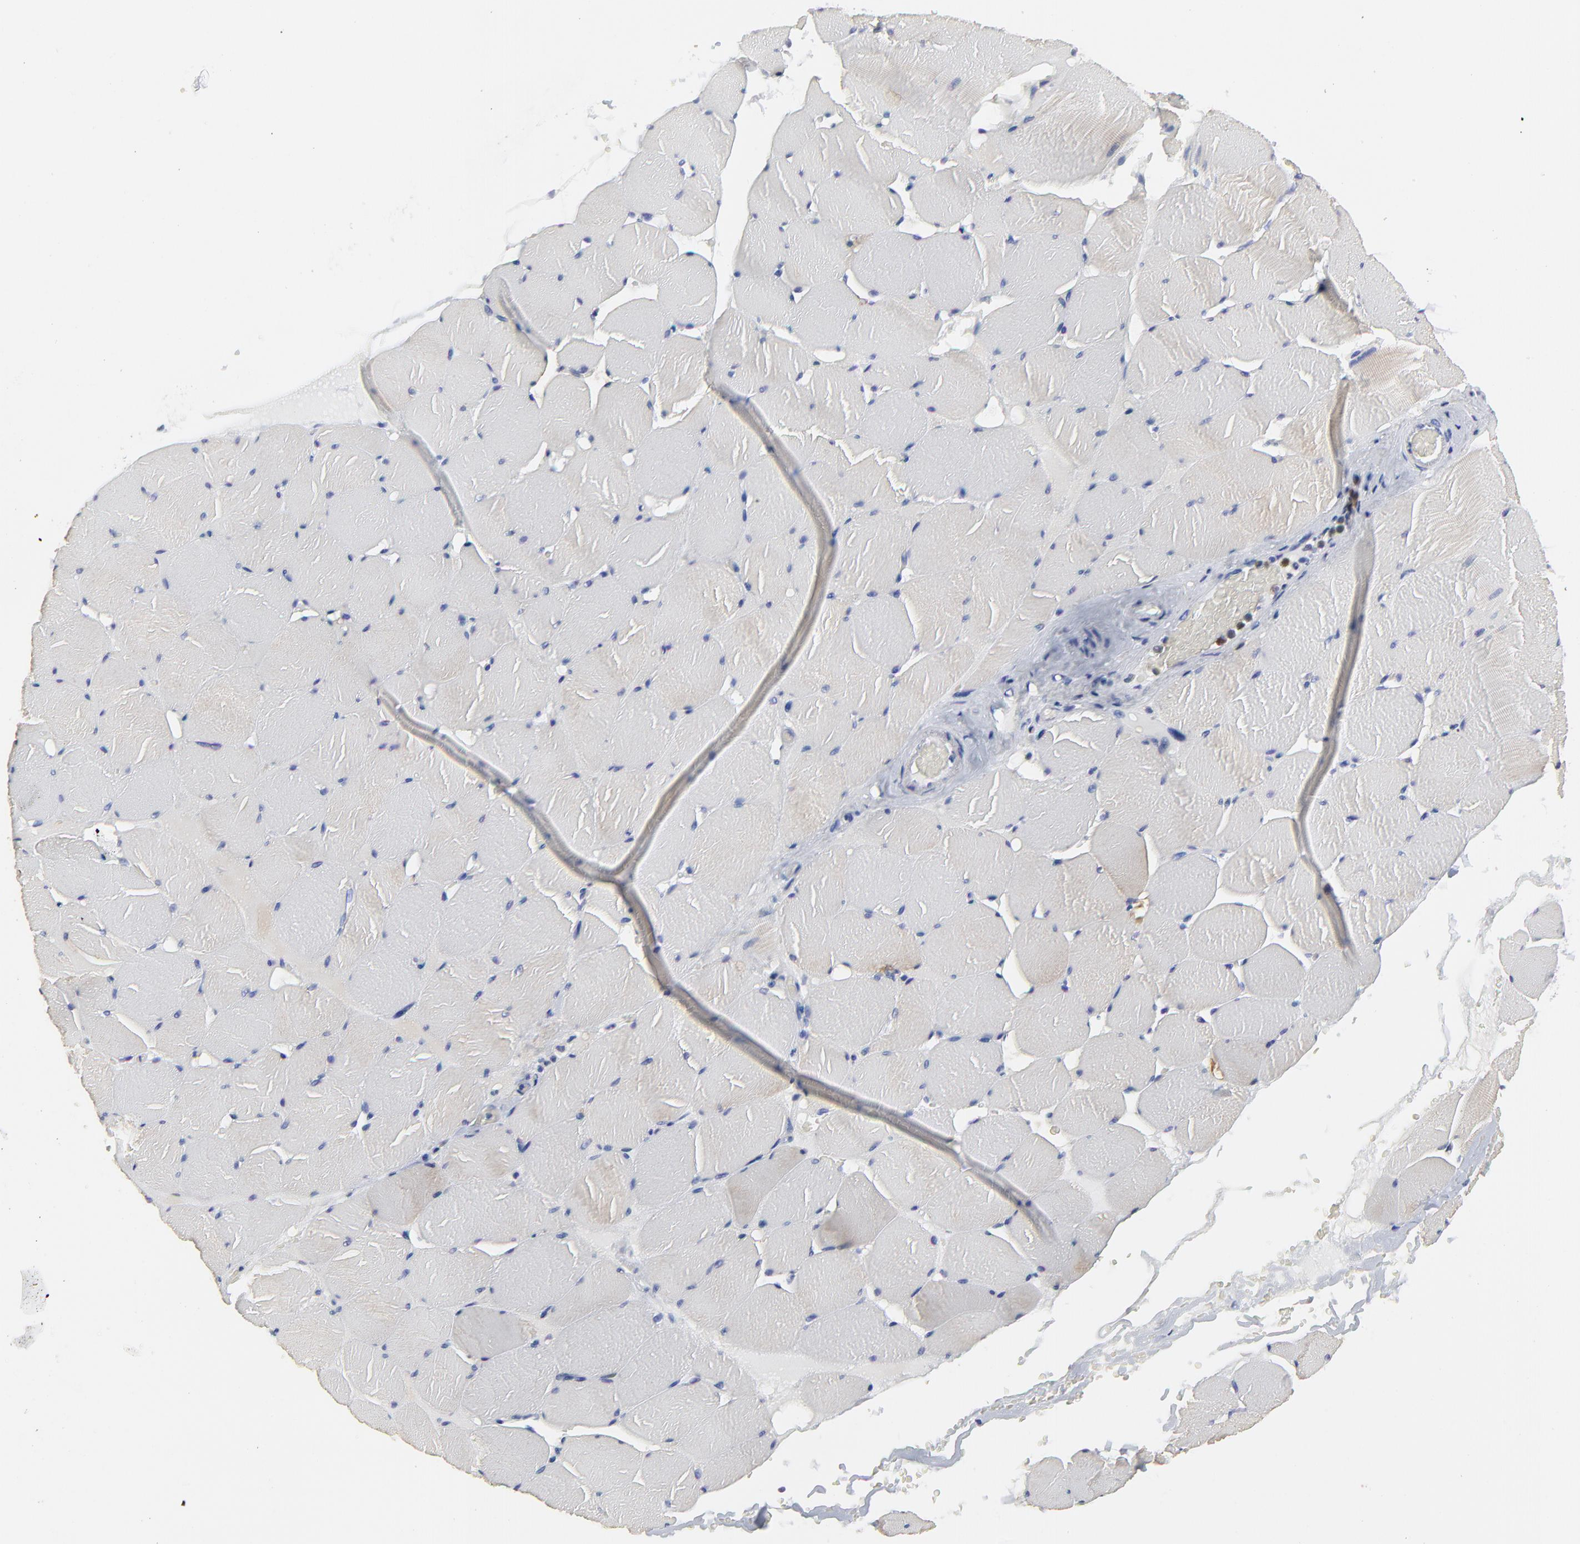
{"staining": {"intensity": "negative", "quantity": "none", "location": "none"}, "tissue": "skeletal muscle", "cell_type": "Myocytes", "image_type": "normal", "snomed": [{"axis": "morphology", "description": "Normal tissue, NOS"}, {"axis": "topography", "description": "Skeletal muscle"}], "caption": "An image of human skeletal muscle is negative for staining in myocytes. The staining is performed using DAB (3,3'-diaminobenzidine) brown chromogen with nuclei counter-stained in using hematoxylin.", "gene": "NCAPH", "patient": {"sex": "male", "age": 62}}